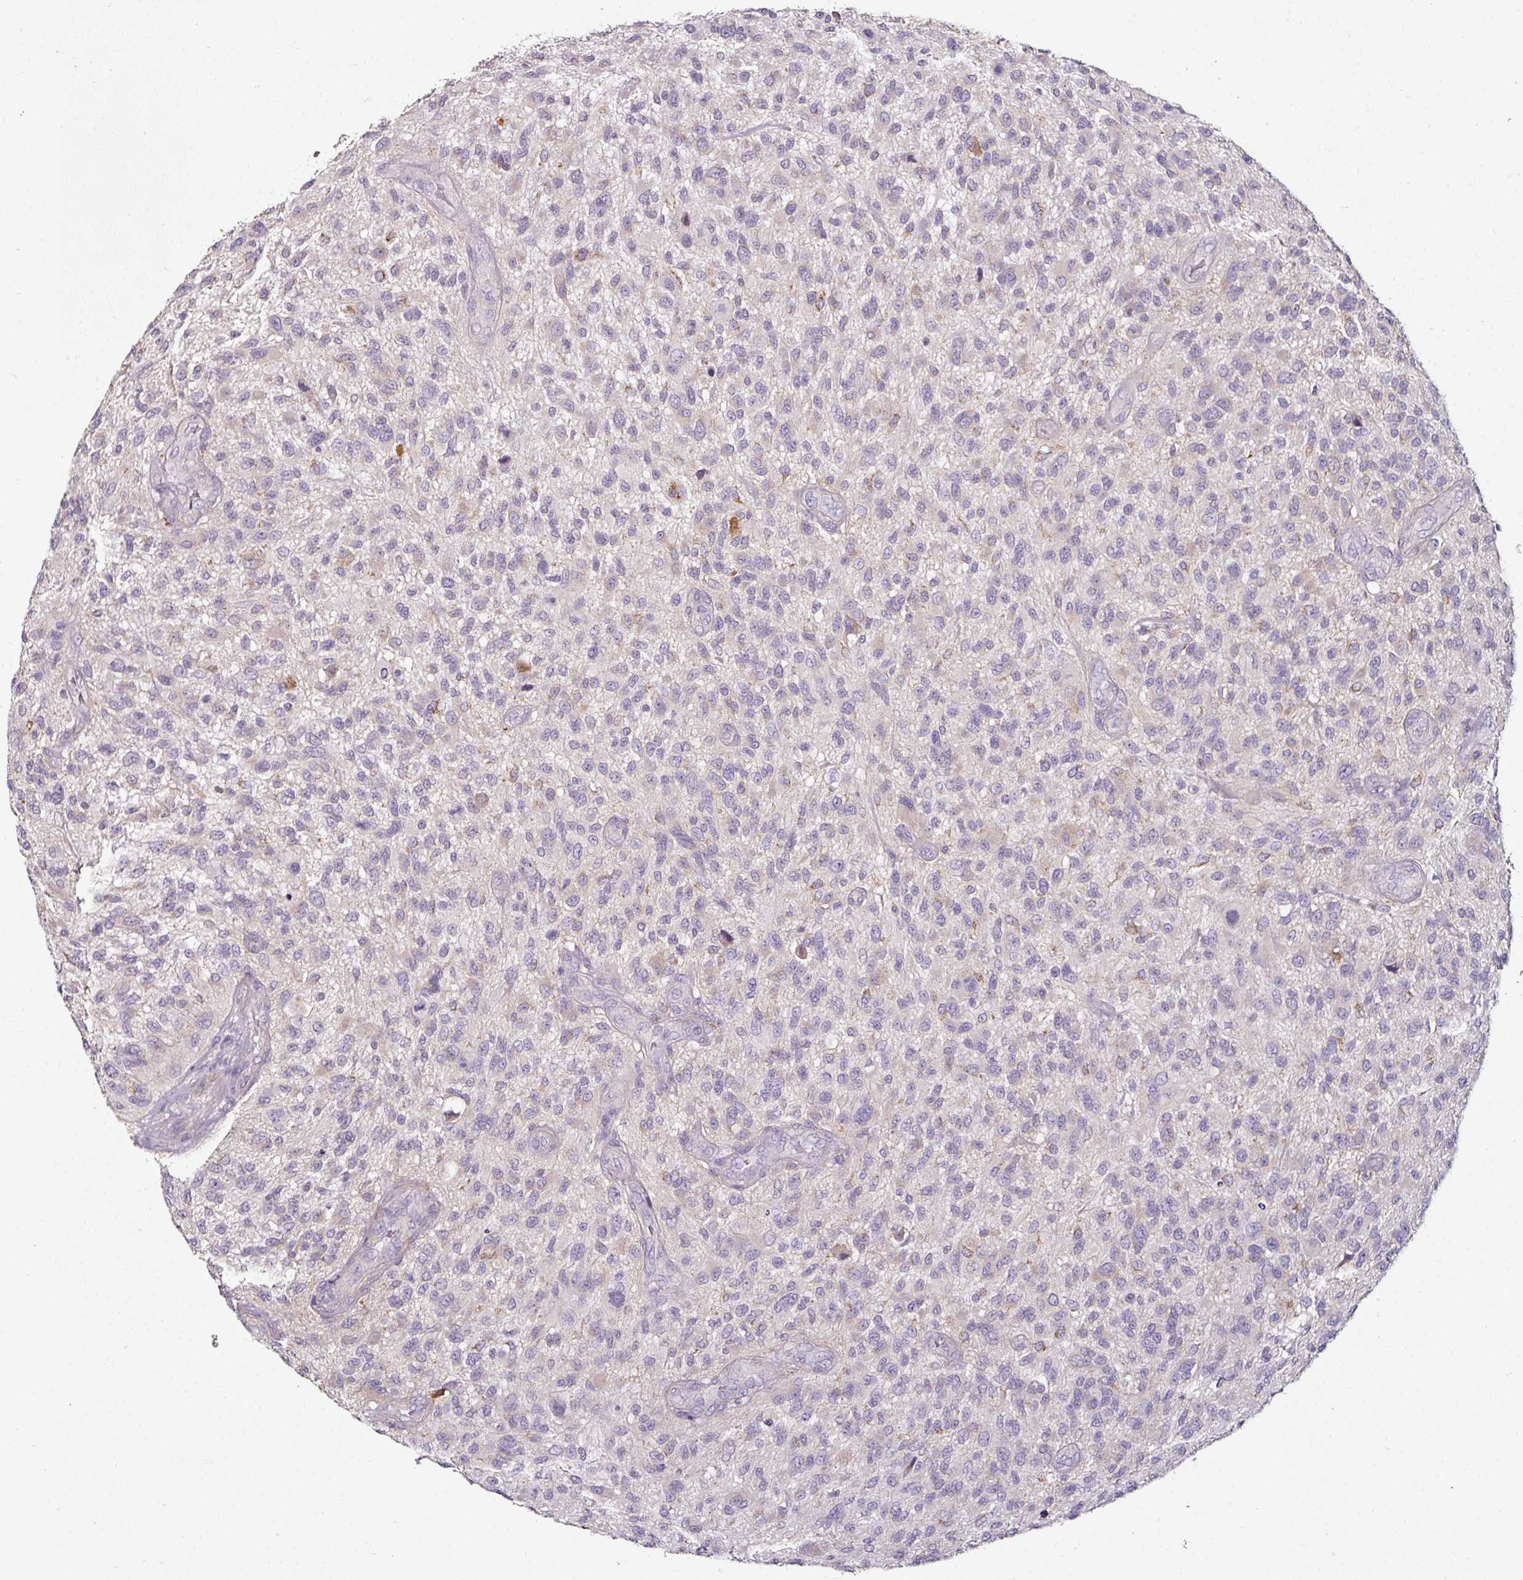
{"staining": {"intensity": "negative", "quantity": "none", "location": "none"}, "tissue": "glioma", "cell_type": "Tumor cells", "image_type": "cancer", "snomed": [{"axis": "morphology", "description": "Glioma, malignant, High grade"}, {"axis": "topography", "description": "Brain"}], "caption": "Glioma stained for a protein using immunohistochemistry (IHC) displays no positivity tumor cells.", "gene": "CAP2", "patient": {"sex": "male", "age": 47}}